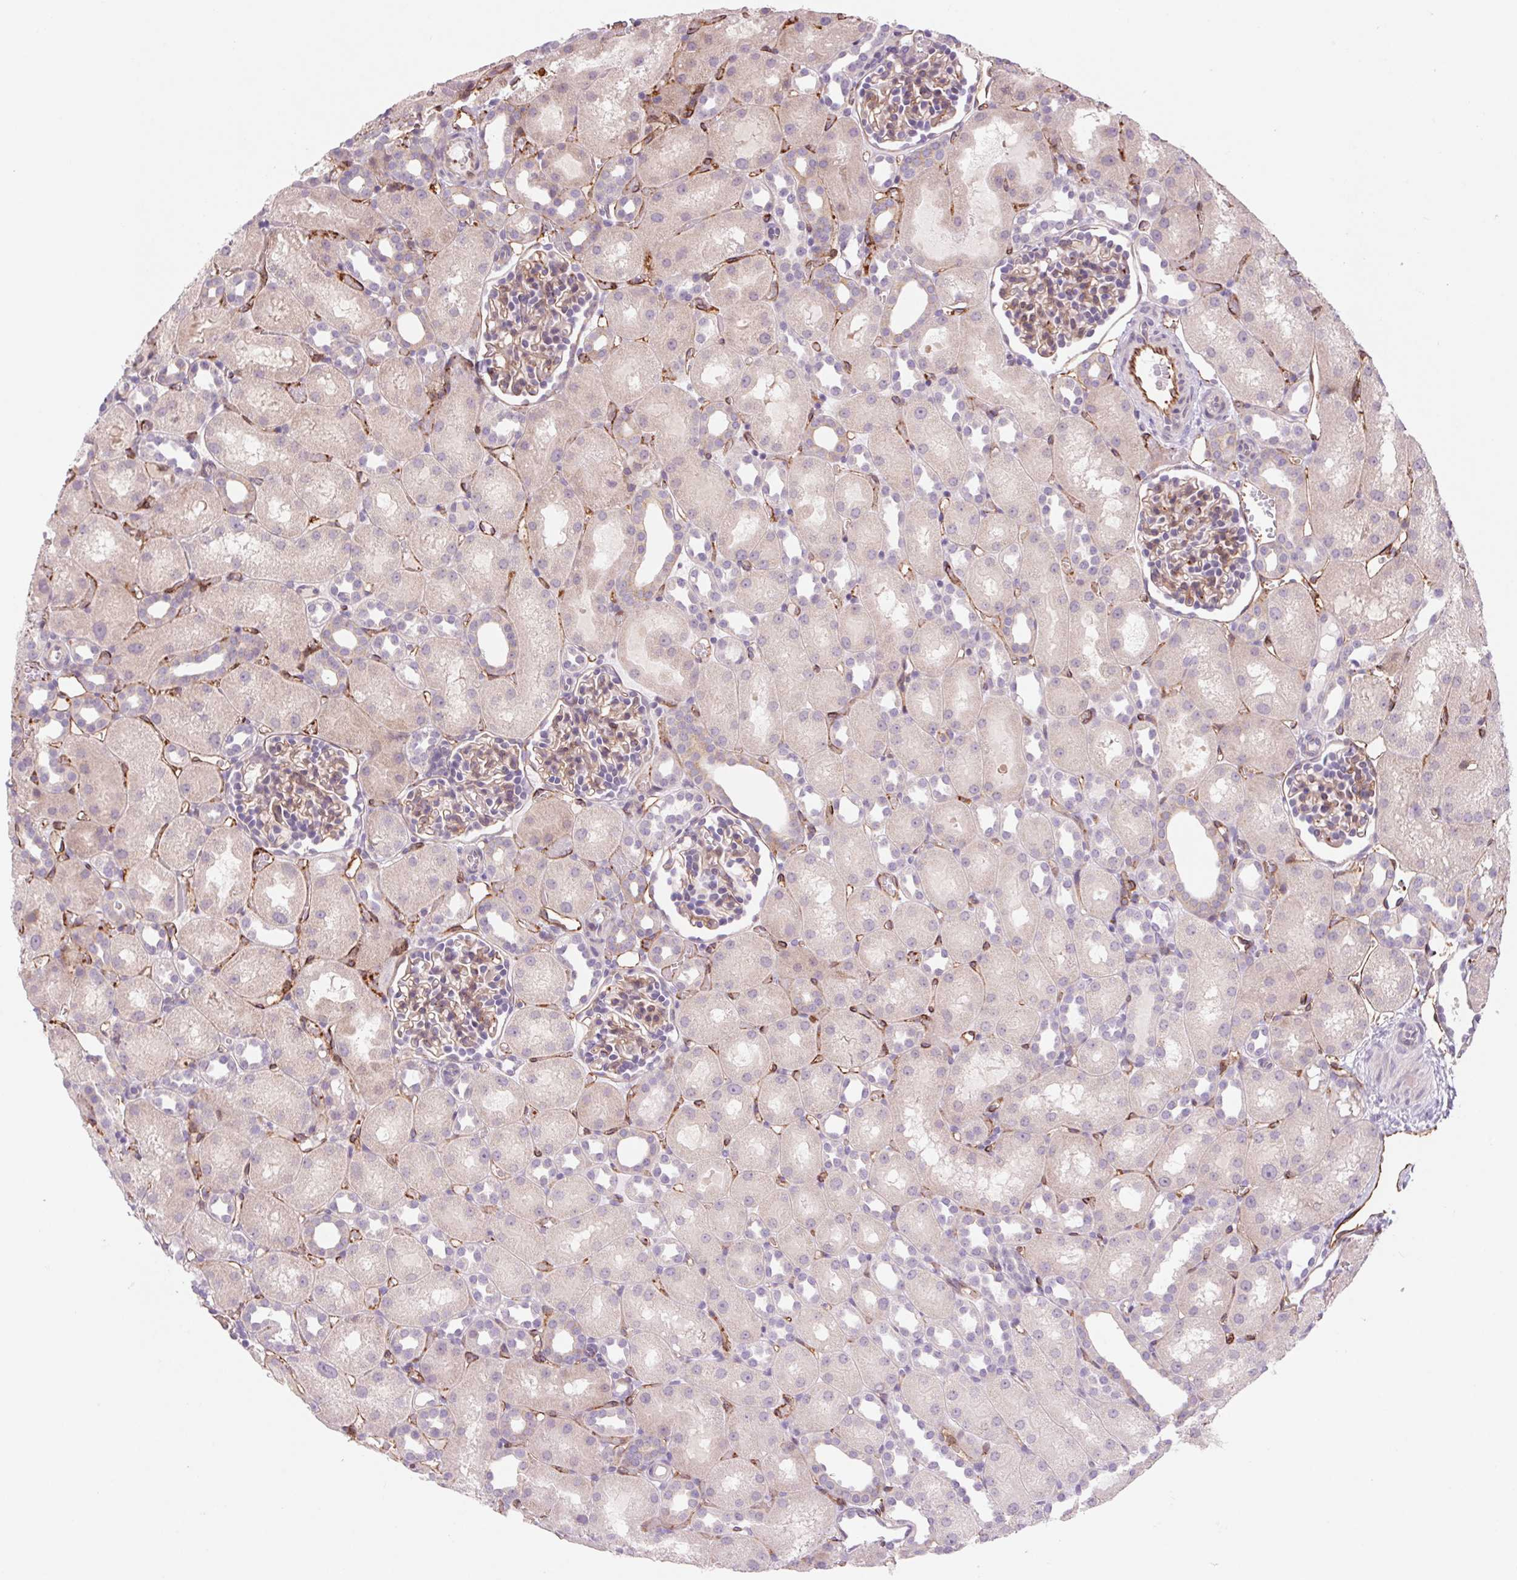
{"staining": {"intensity": "weak", "quantity": "25%-75%", "location": "cytoplasmic/membranous"}, "tissue": "kidney", "cell_type": "Cells in glomeruli", "image_type": "normal", "snomed": [{"axis": "morphology", "description": "Normal tissue, NOS"}, {"axis": "topography", "description": "Kidney"}], "caption": "This micrograph displays immunohistochemistry (IHC) staining of normal human kidney, with low weak cytoplasmic/membranous staining in about 25%-75% of cells in glomeruli.", "gene": "MS4A13", "patient": {"sex": "male", "age": 1}}